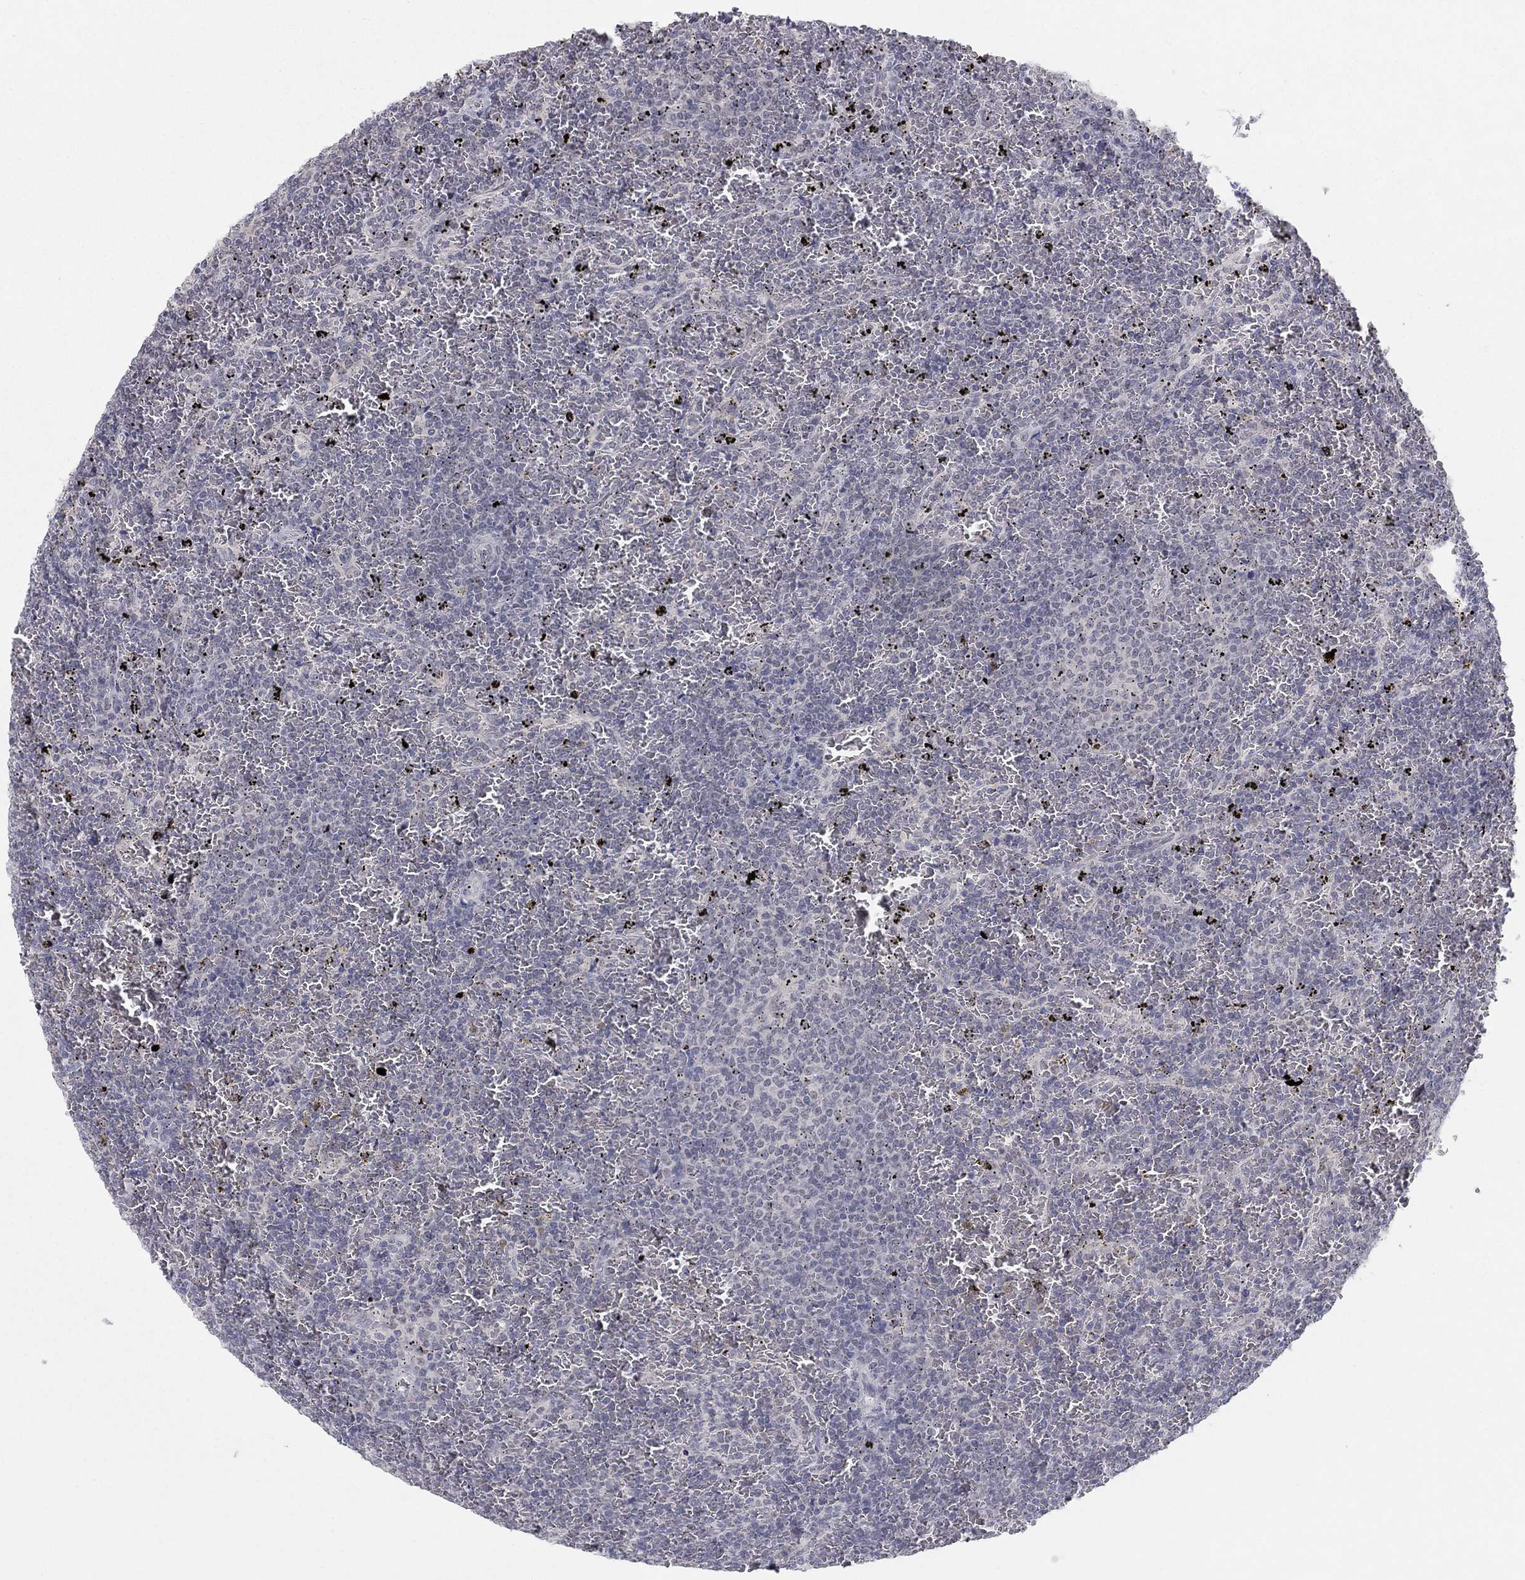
{"staining": {"intensity": "negative", "quantity": "none", "location": "none"}, "tissue": "lymphoma", "cell_type": "Tumor cells", "image_type": "cancer", "snomed": [{"axis": "morphology", "description": "Malignant lymphoma, non-Hodgkin's type, Low grade"}, {"axis": "topography", "description": "Spleen"}], "caption": "This is an immunohistochemistry (IHC) histopathology image of human low-grade malignant lymphoma, non-Hodgkin's type. There is no expression in tumor cells.", "gene": "SLC22A2", "patient": {"sex": "female", "age": 77}}